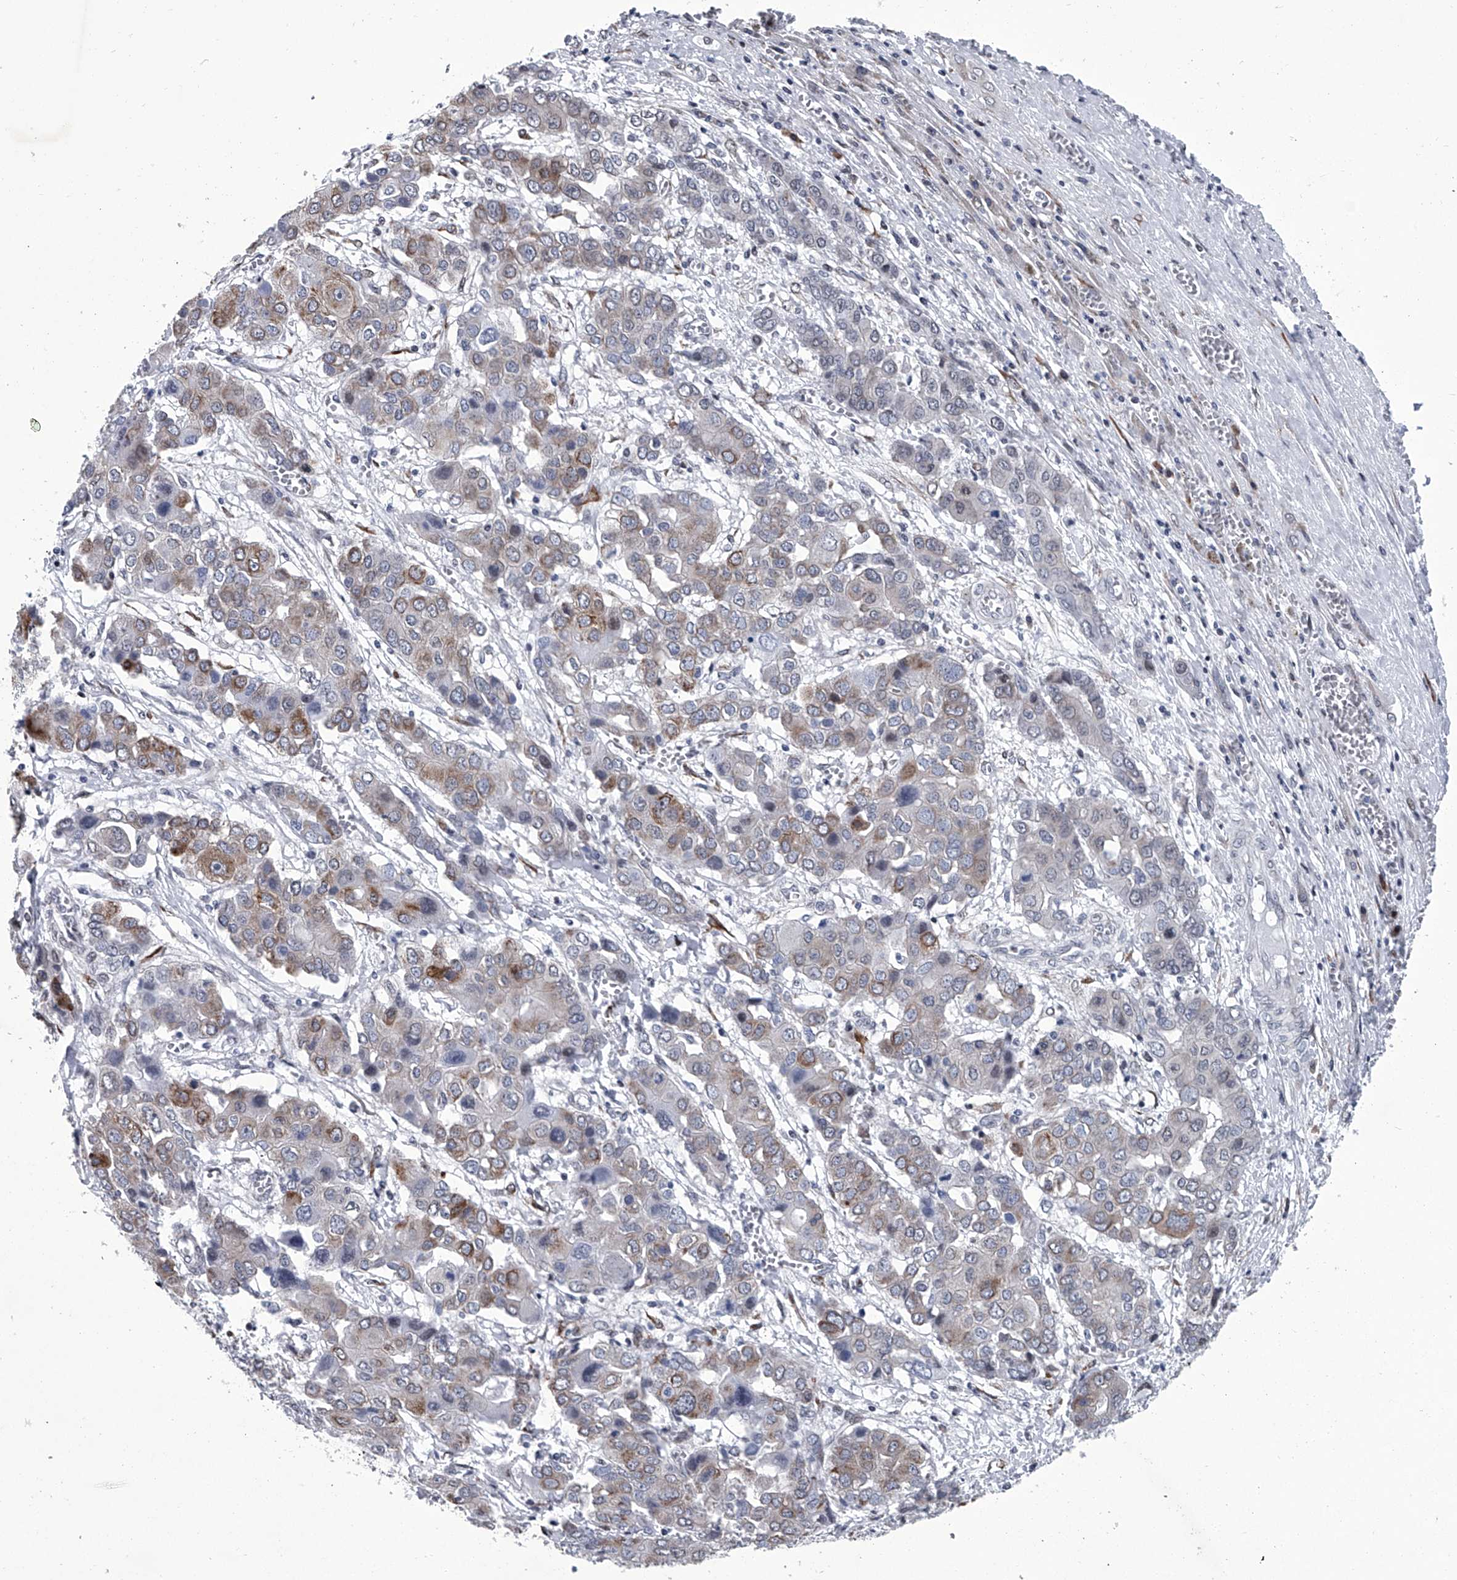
{"staining": {"intensity": "moderate", "quantity": "<25%", "location": "cytoplasmic/membranous"}, "tissue": "liver cancer", "cell_type": "Tumor cells", "image_type": "cancer", "snomed": [{"axis": "morphology", "description": "Cholangiocarcinoma"}, {"axis": "topography", "description": "Liver"}], "caption": "Immunohistochemistry histopathology image of neoplastic tissue: liver cancer (cholangiocarcinoma) stained using immunohistochemistry reveals low levels of moderate protein expression localized specifically in the cytoplasmic/membranous of tumor cells, appearing as a cytoplasmic/membranous brown color.", "gene": "PPP2R5D", "patient": {"sex": "male", "age": 67}}